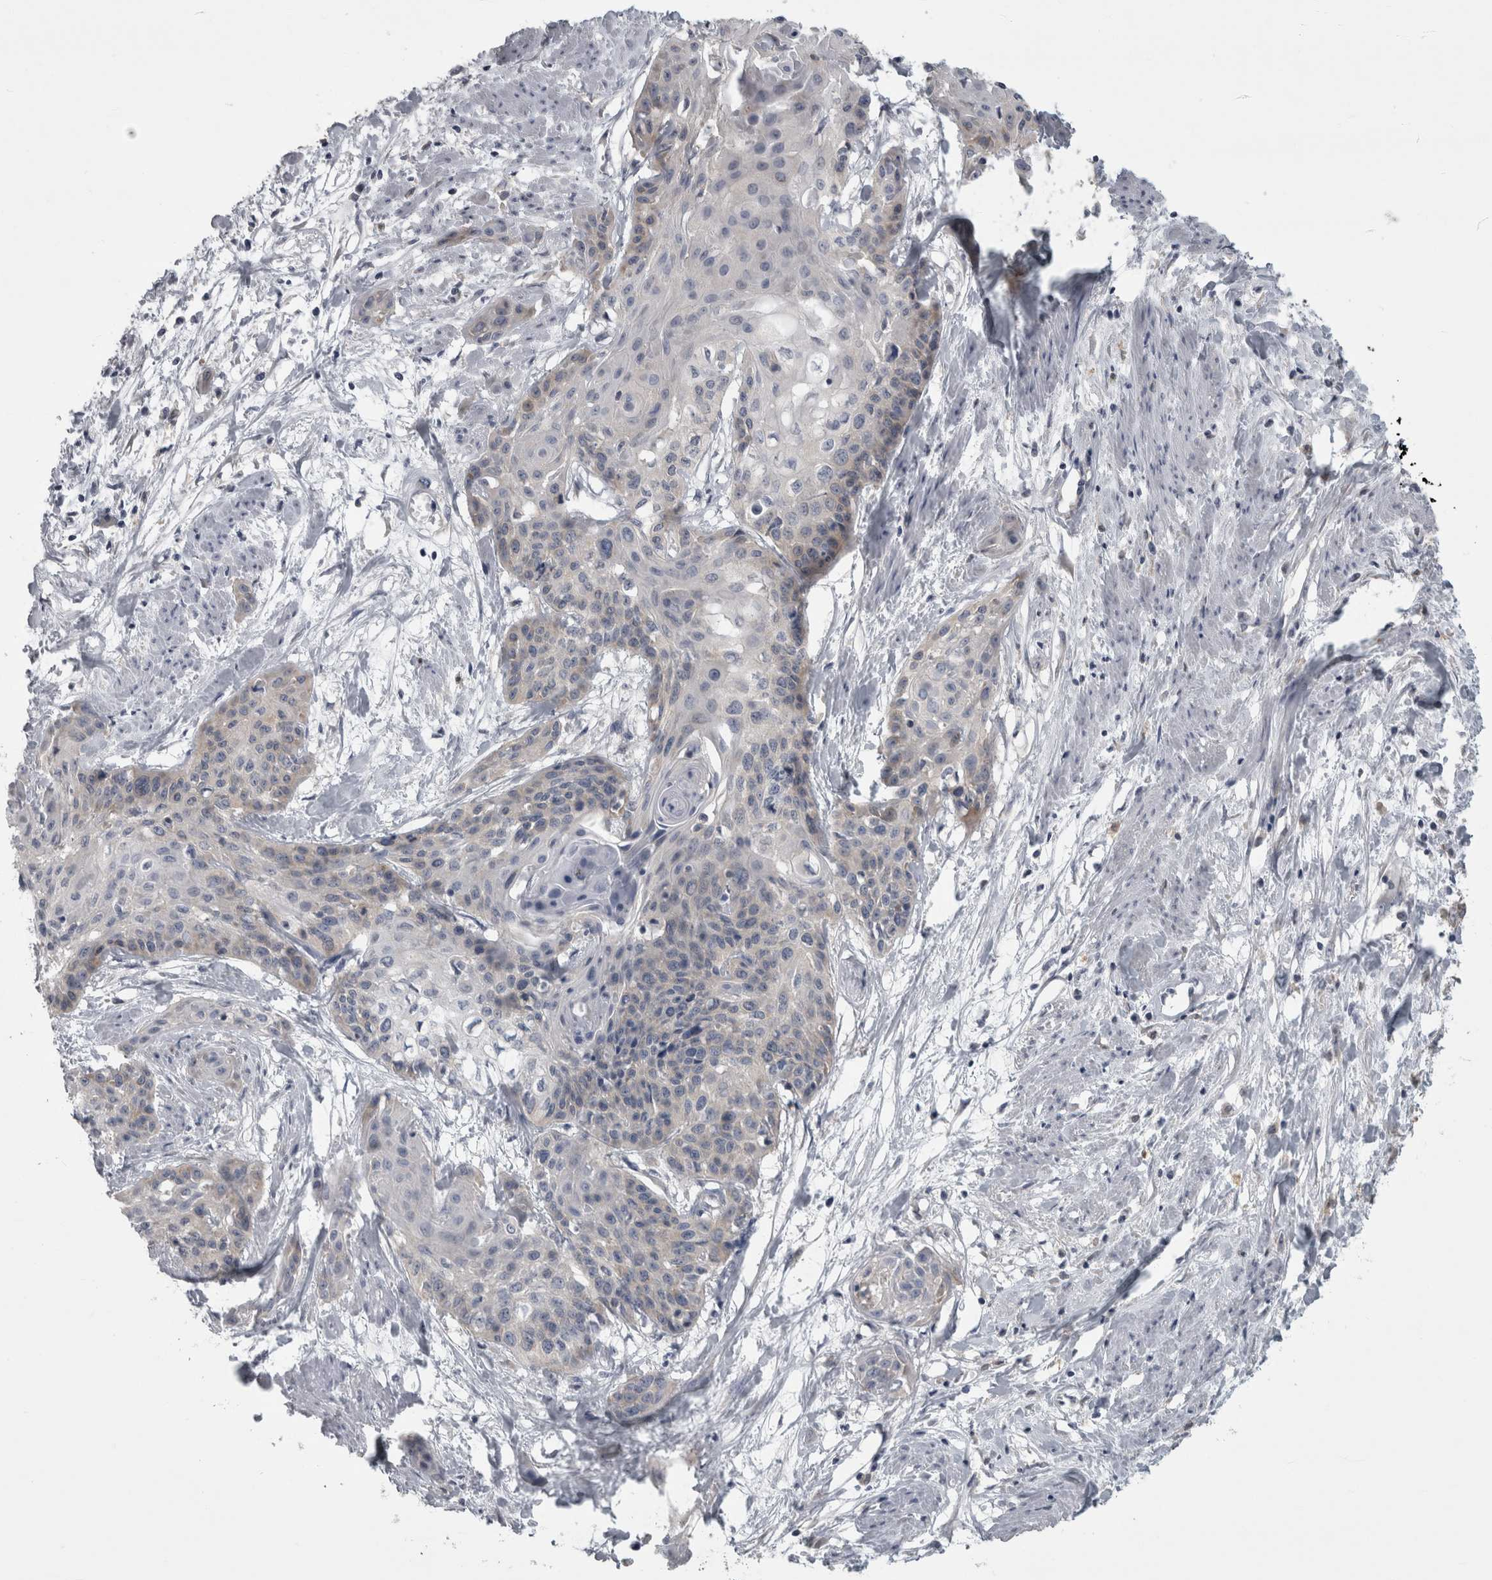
{"staining": {"intensity": "weak", "quantity": "<25%", "location": "cytoplasmic/membranous"}, "tissue": "cervical cancer", "cell_type": "Tumor cells", "image_type": "cancer", "snomed": [{"axis": "morphology", "description": "Squamous cell carcinoma, NOS"}, {"axis": "topography", "description": "Cervix"}], "caption": "DAB (3,3'-diaminobenzidine) immunohistochemical staining of squamous cell carcinoma (cervical) demonstrates no significant staining in tumor cells.", "gene": "PRRC2C", "patient": {"sex": "female", "age": 57}}